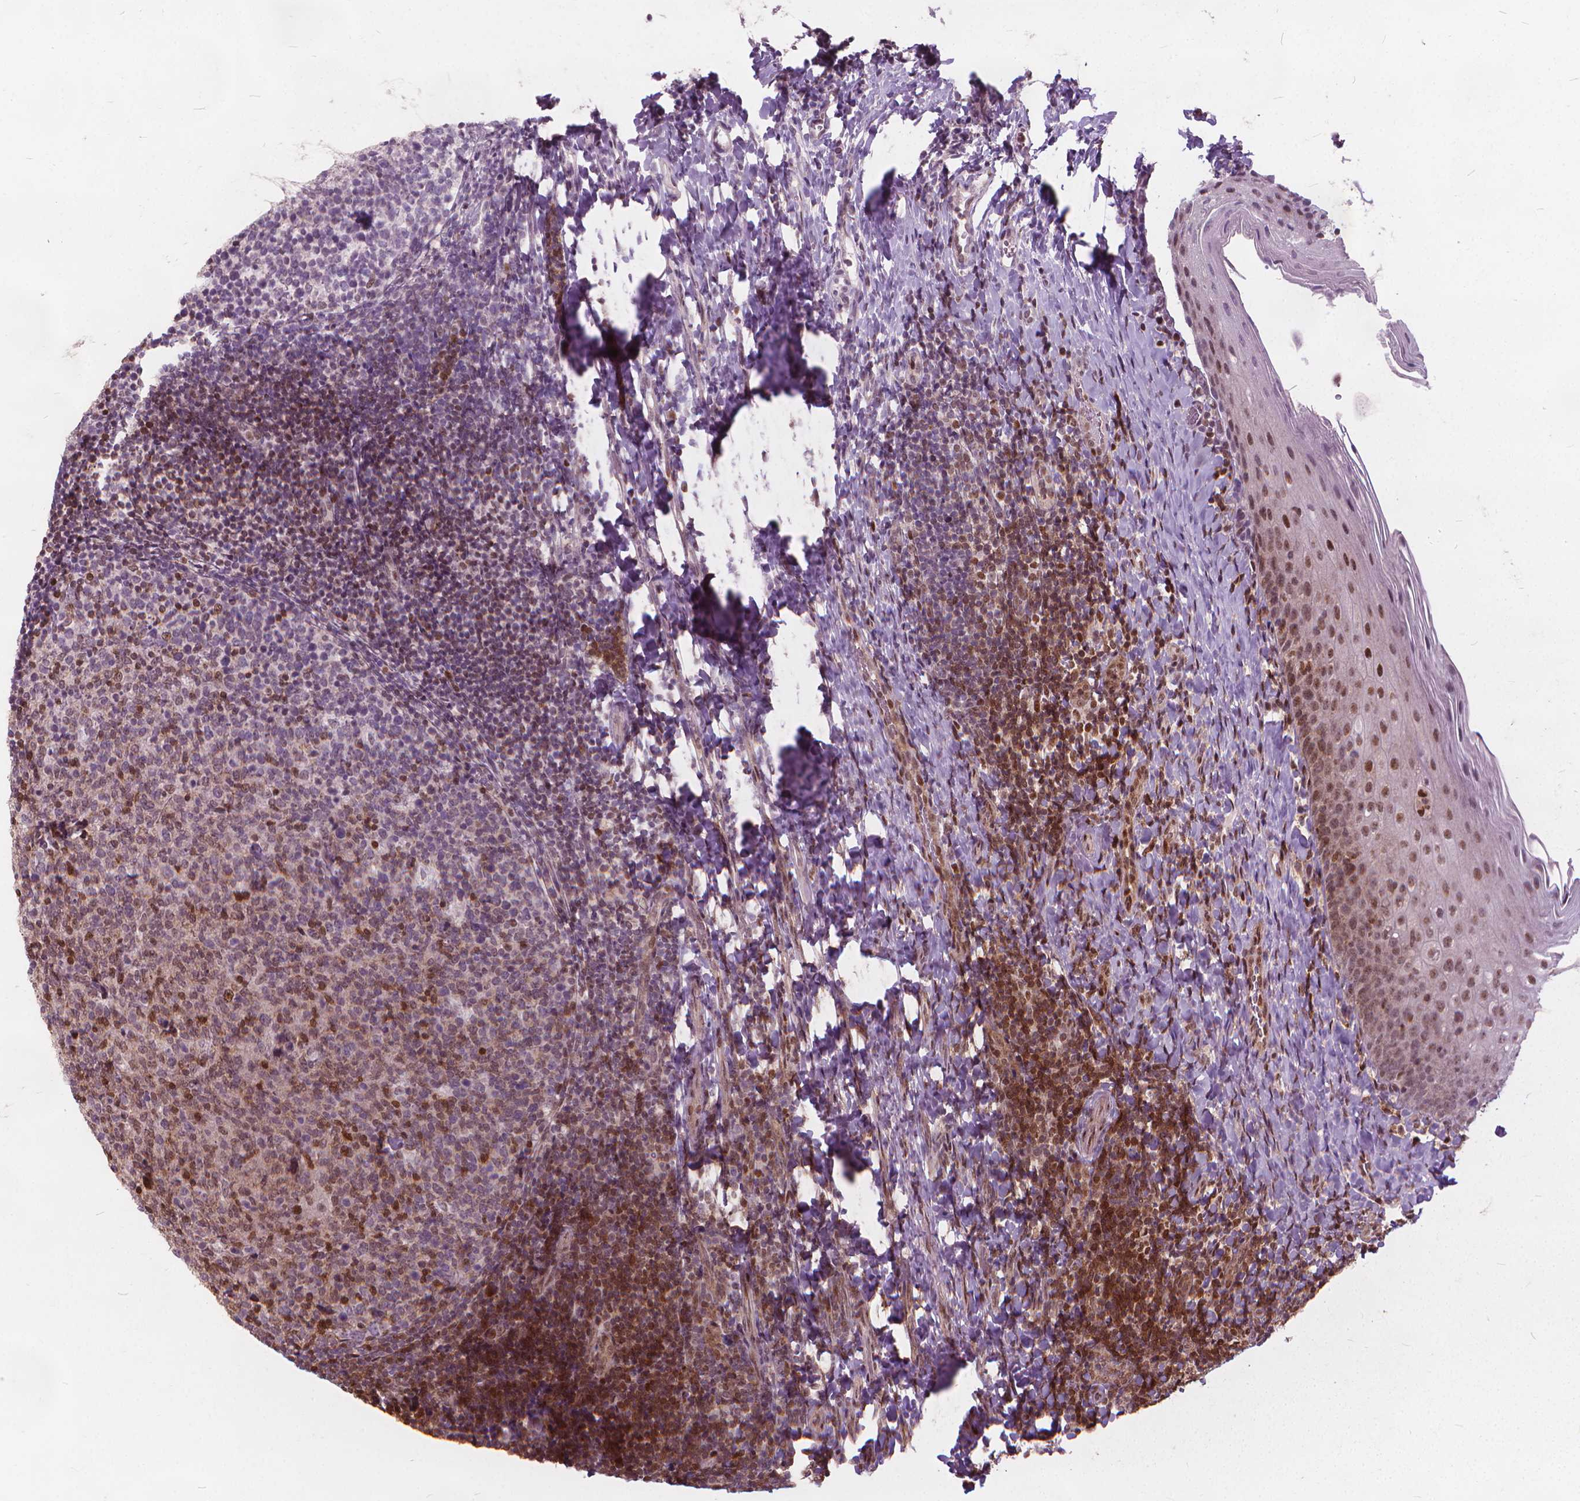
{"staining": {"intensity": "moderate", "quantity": ">75%", "location": "cytoplasmic/membranous,nuclear"}, "tissue": "tonsil", "cell_type": "Germinal center cells", "image_type": "normal", "snomed": [{"axis": "morphology", "description": "Normal tissue, NOS"}, {"axis": "topography", "description": "Tonsil"}], "caption": "Brown immunohistochemical staining in normal tonsil exhibits moderate cytoplasmic/membranous,nuclear staining in approximately >75% of germinal center cells. (DAB (3,3'-diaminobenzidine) = brown stain, brightfield microscopy at high magnification).", "gene": "STAT5B", "patient": {"sex": "female", "age": 10}}